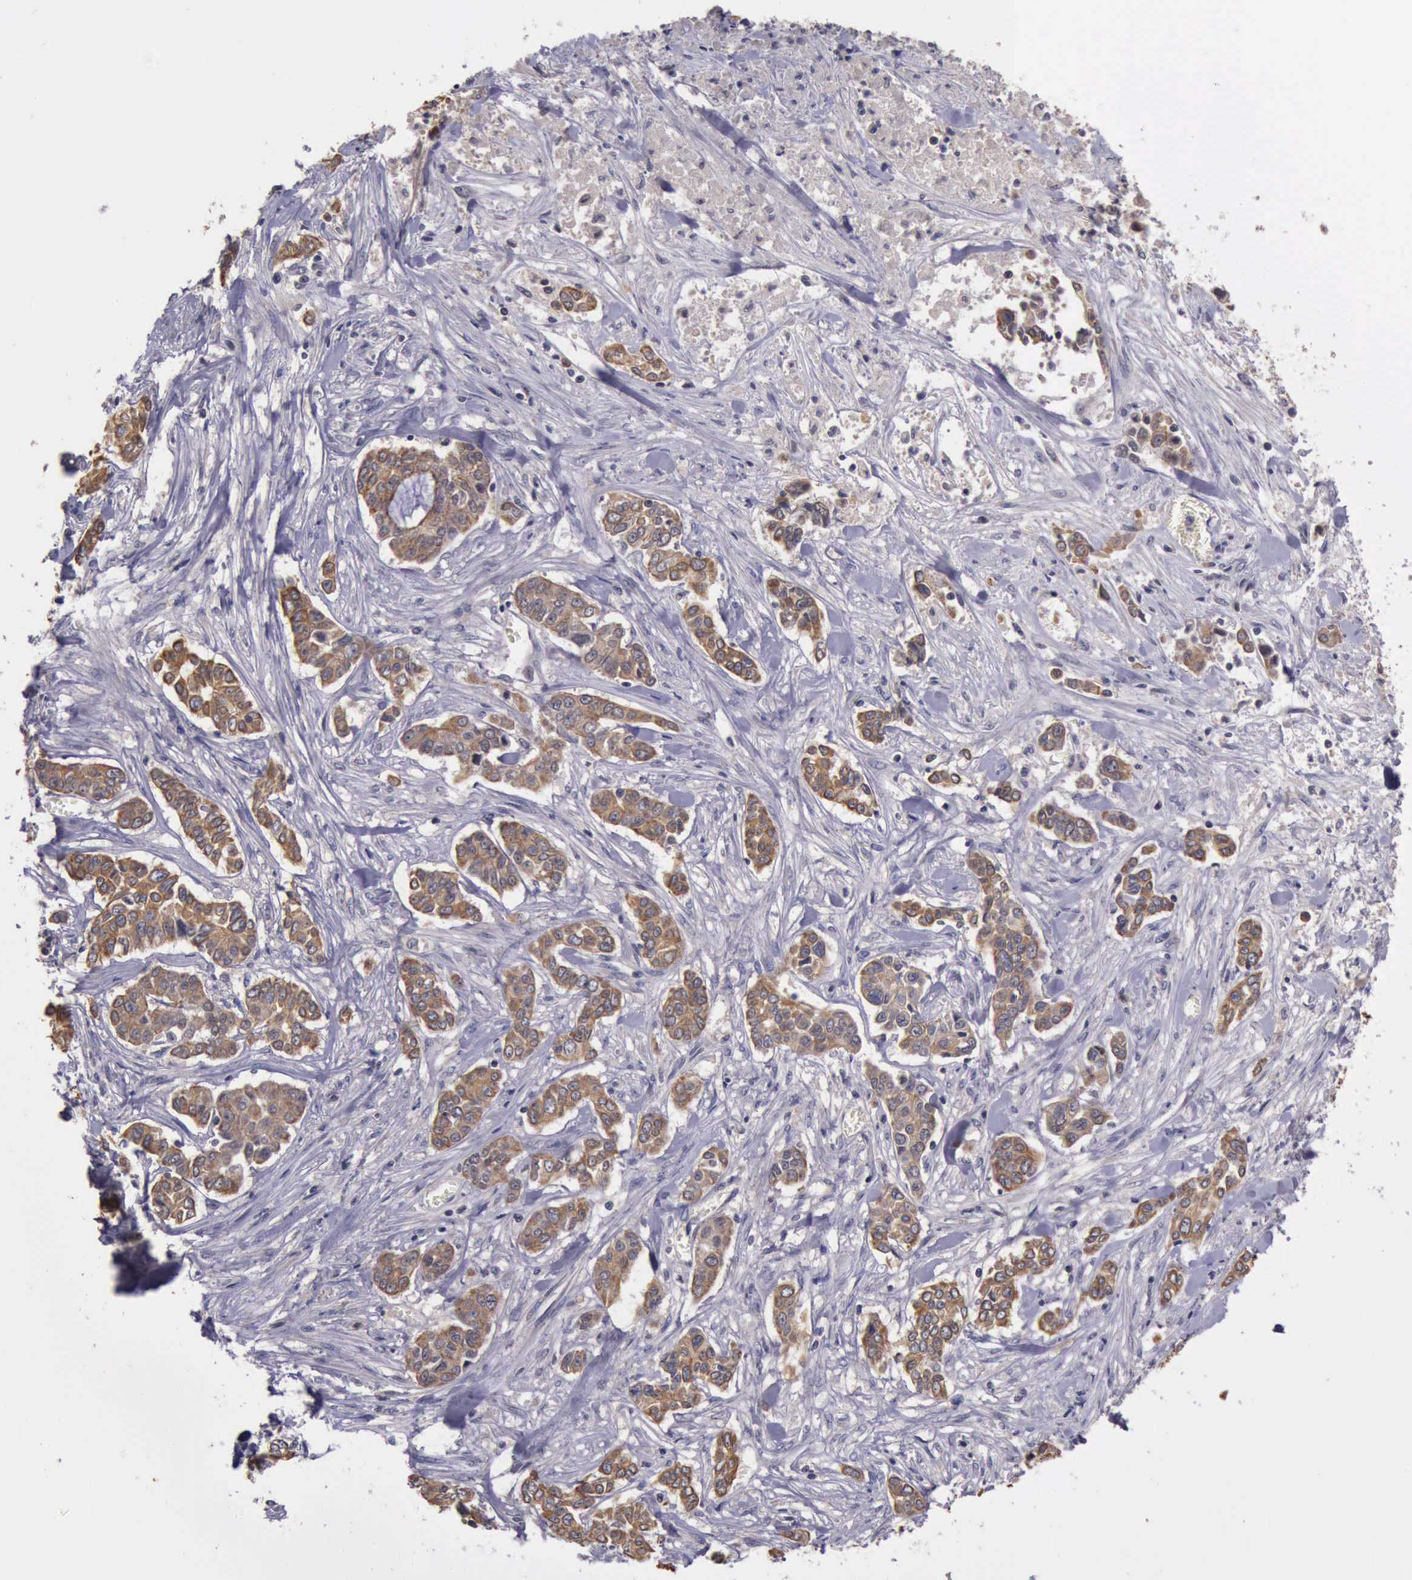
{"staining": {"intensity": "moderate", "quantity": ">75%", "location": "cytoplasmic/membranous"}, "tissue": "pancreatic cancer", "cell_type": "Tumor cells", "image_type": "cancer", "snomed": [{"axis": "morphology", "description": "Adenocarcinoma, NOS"}, {"axis": "topography", "description": "Pancreas"}], "caption": "Pancreatic cancer was stained to show a protein in brown. There is medium levels of moderate cytoplasmic/membranous staining in about >75% of tumor cells. (IHC, brightfield microscopy, high magnification).", "gene": "RAB39B", "patient": {"sex": "female", "age": 52}}